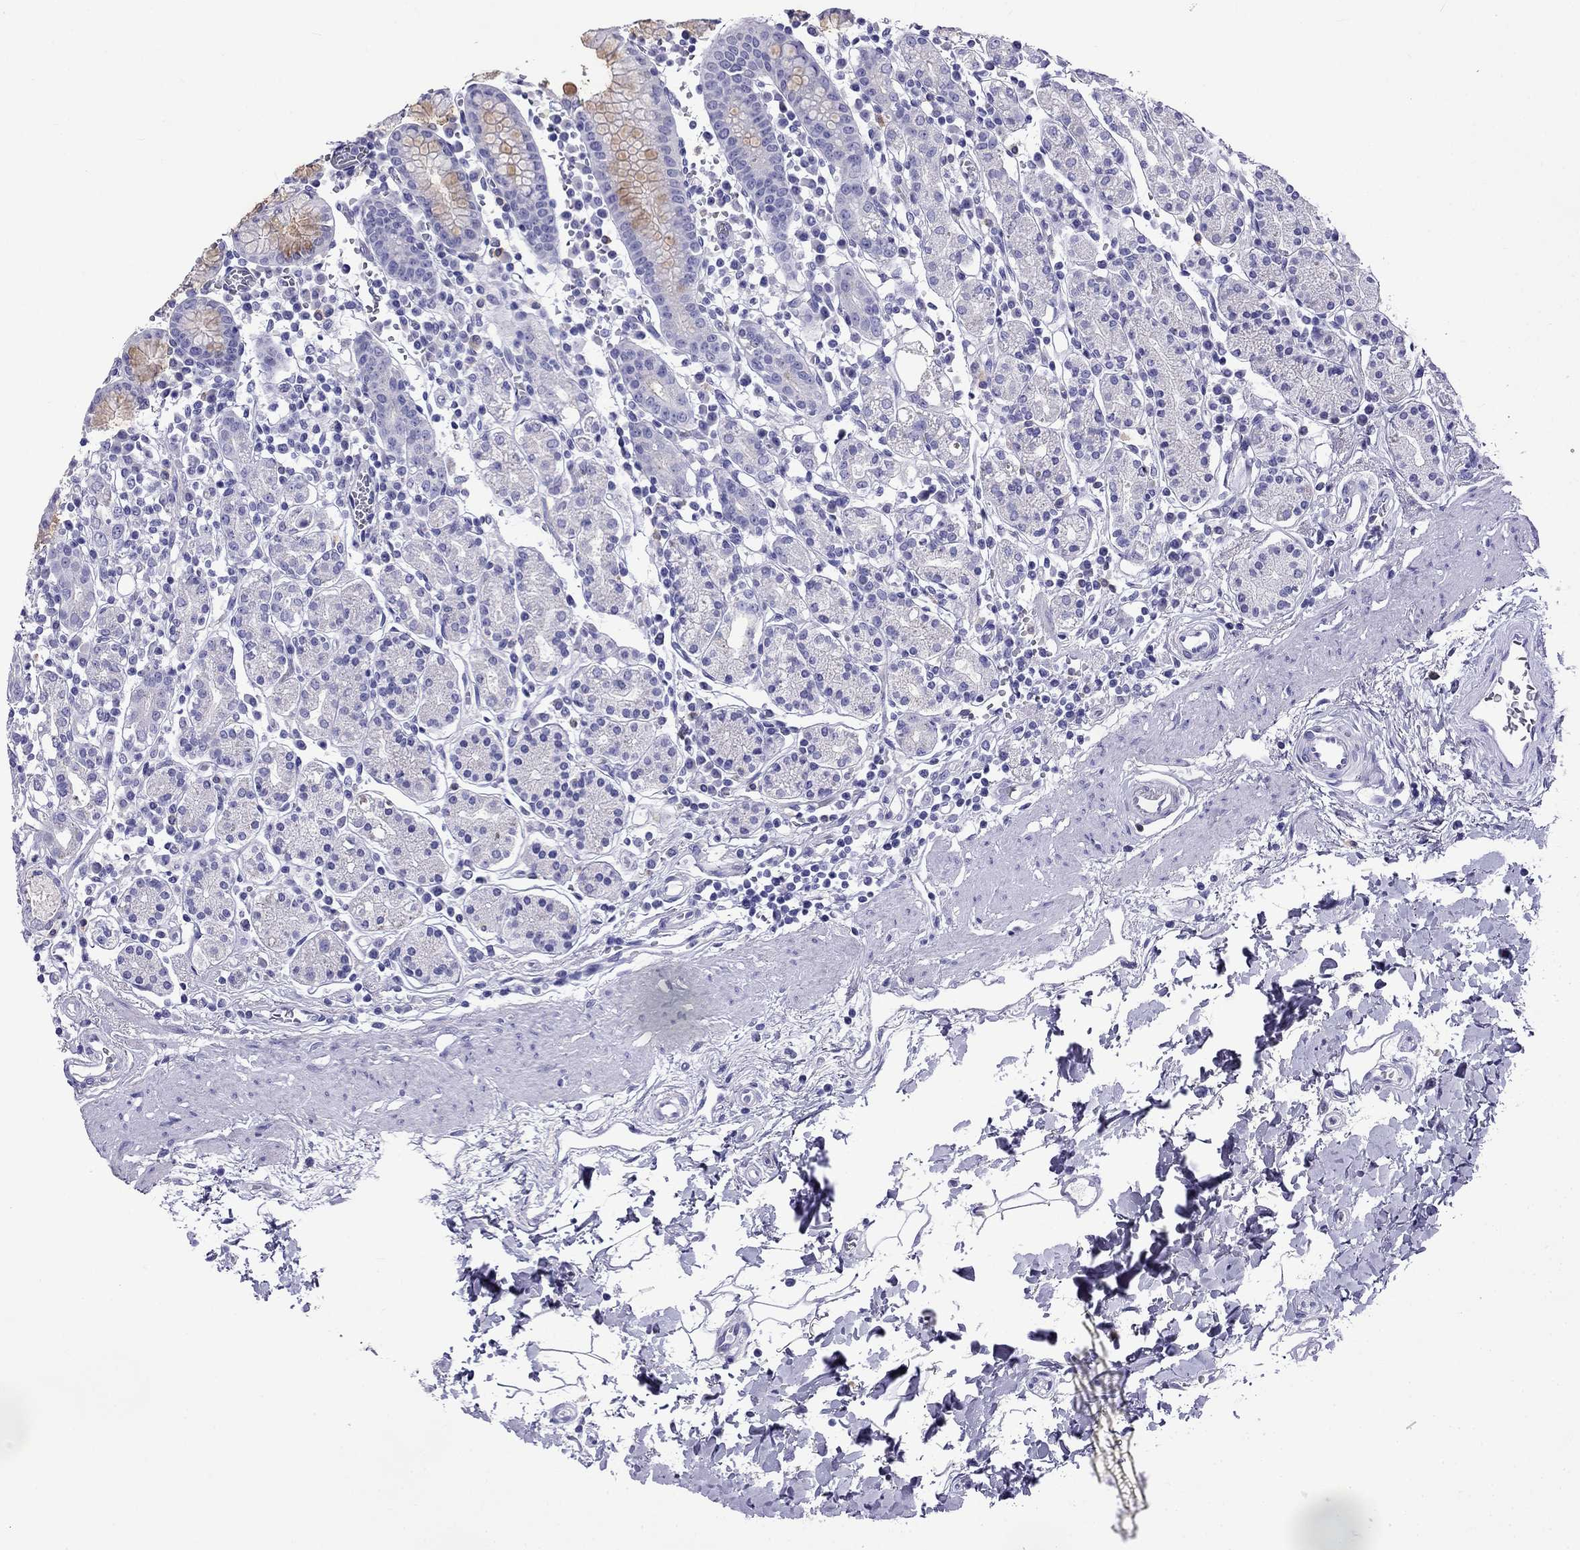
{"staining": {"intensity": "negative", "quantity": "none", "location": "none"}, "tissue": "stomach", "cell_type": "Glandular cells", "image_type": "normal", "snomed": [{"axis": "morphology", "description": "Normal tissue, NOS"}, {"axis": "topography", "description": "Stomach, upper"}, {"axis": "topography", "description": "Stomach"}], "caption": "An IHC photomicrograph of normal stomach is shown. There is no staining in glandular cells of stomach. (Stains: DAB immunohistochemistry with hematoxylin counter stain, Microscopy: brightfield microscopy at high magnification).", "gene": "ARR3", "patient": {"sex": "male", "age": 62}}